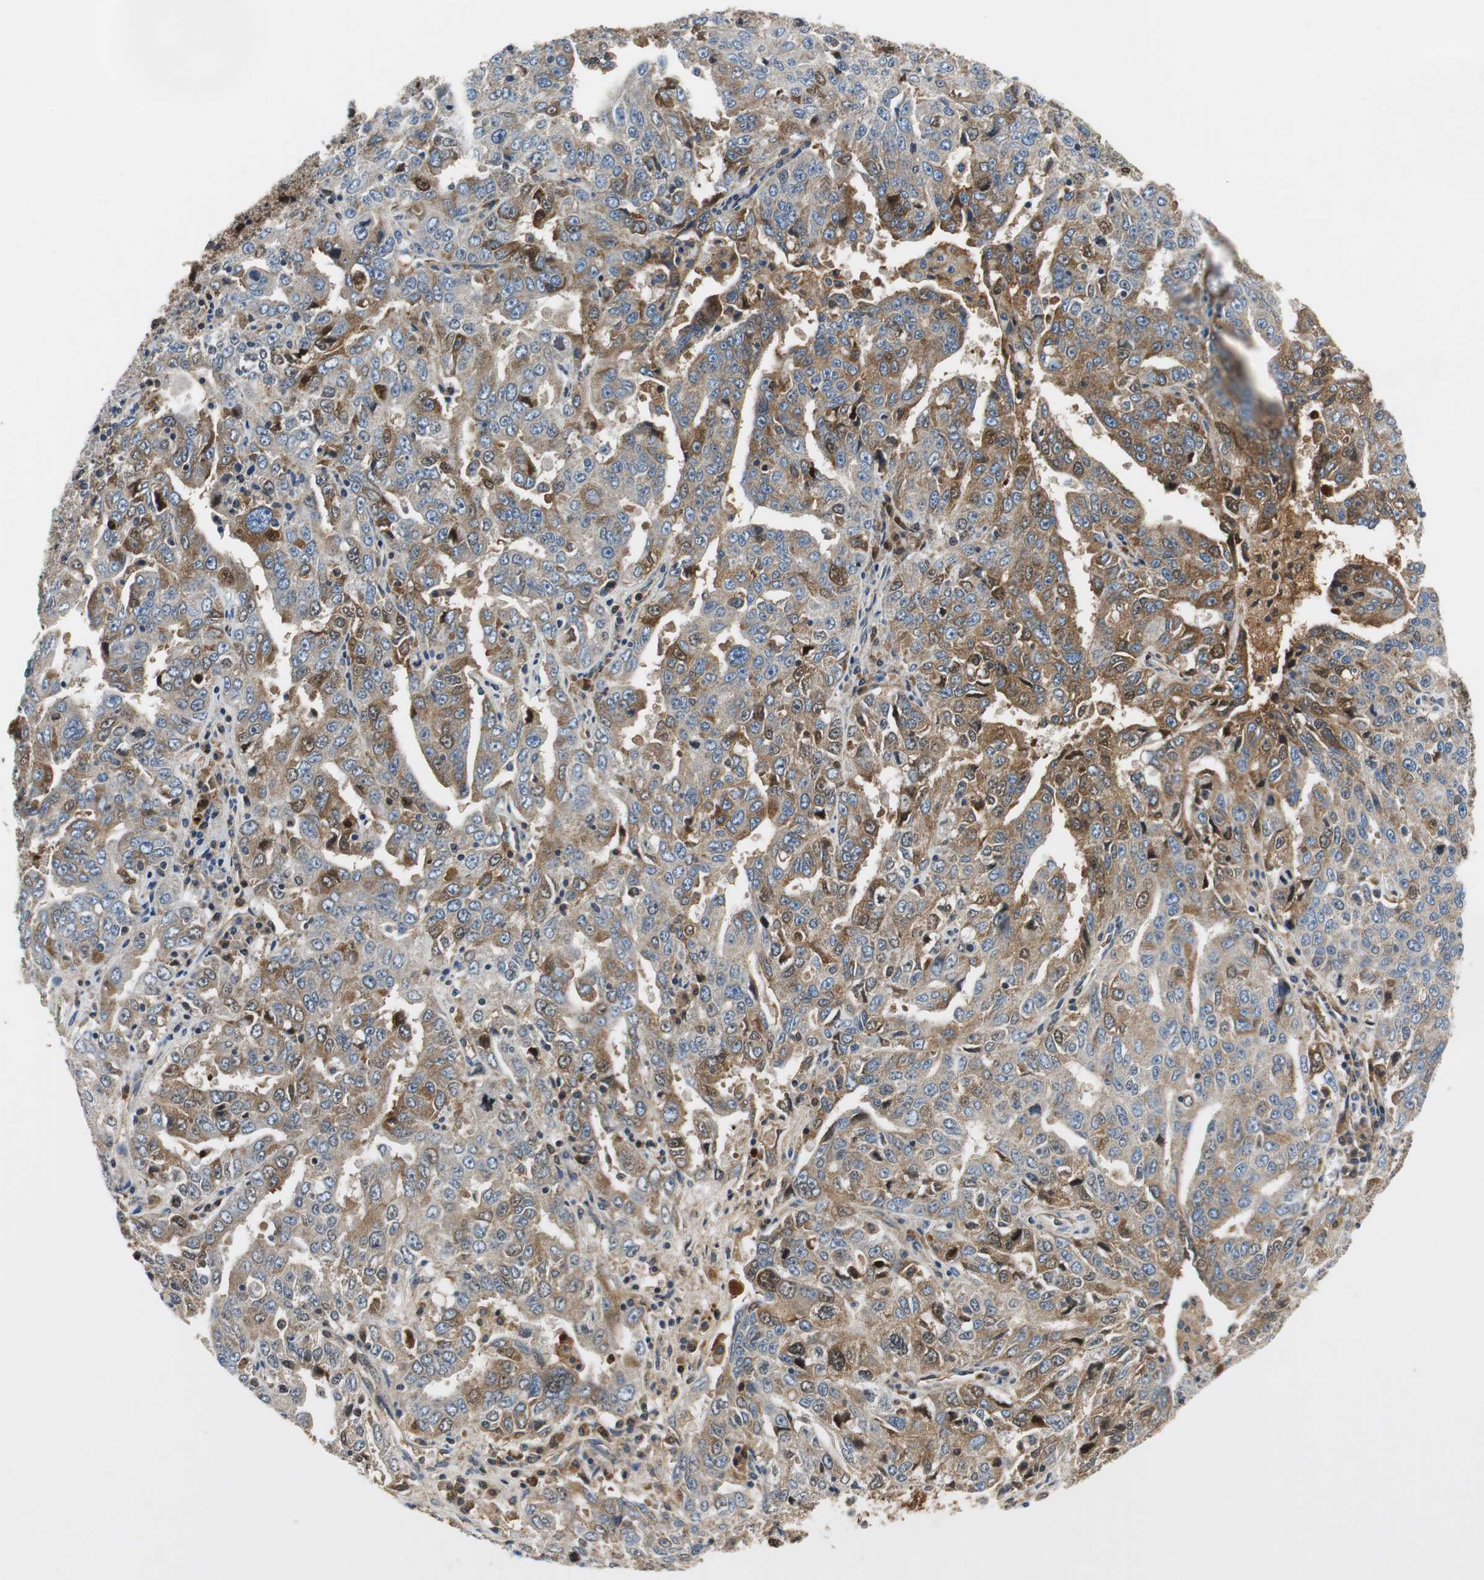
{"staining": {"intensity": "moderate", "quantity": "25%-75%", "location": "cytoplasmic/membranous"}, "tissue": "ovarian cancer", "cell_type": "Tumor cells", "image_type": "cancer", "snomed": [{"axis": "morphology", "description": "Carcinoma, endometroid"}, {"axis": "topography", "description": "Ovary"}], "caption": "The histopathology image exhibits staining of ovarian cancer (endometroid carcinoma), revealing moderate cytoplasmic/membranous protein positivity (brown color) within tumor cells.", "gene": "ORM1", "patient": {"sex": "female", "age": 62}}